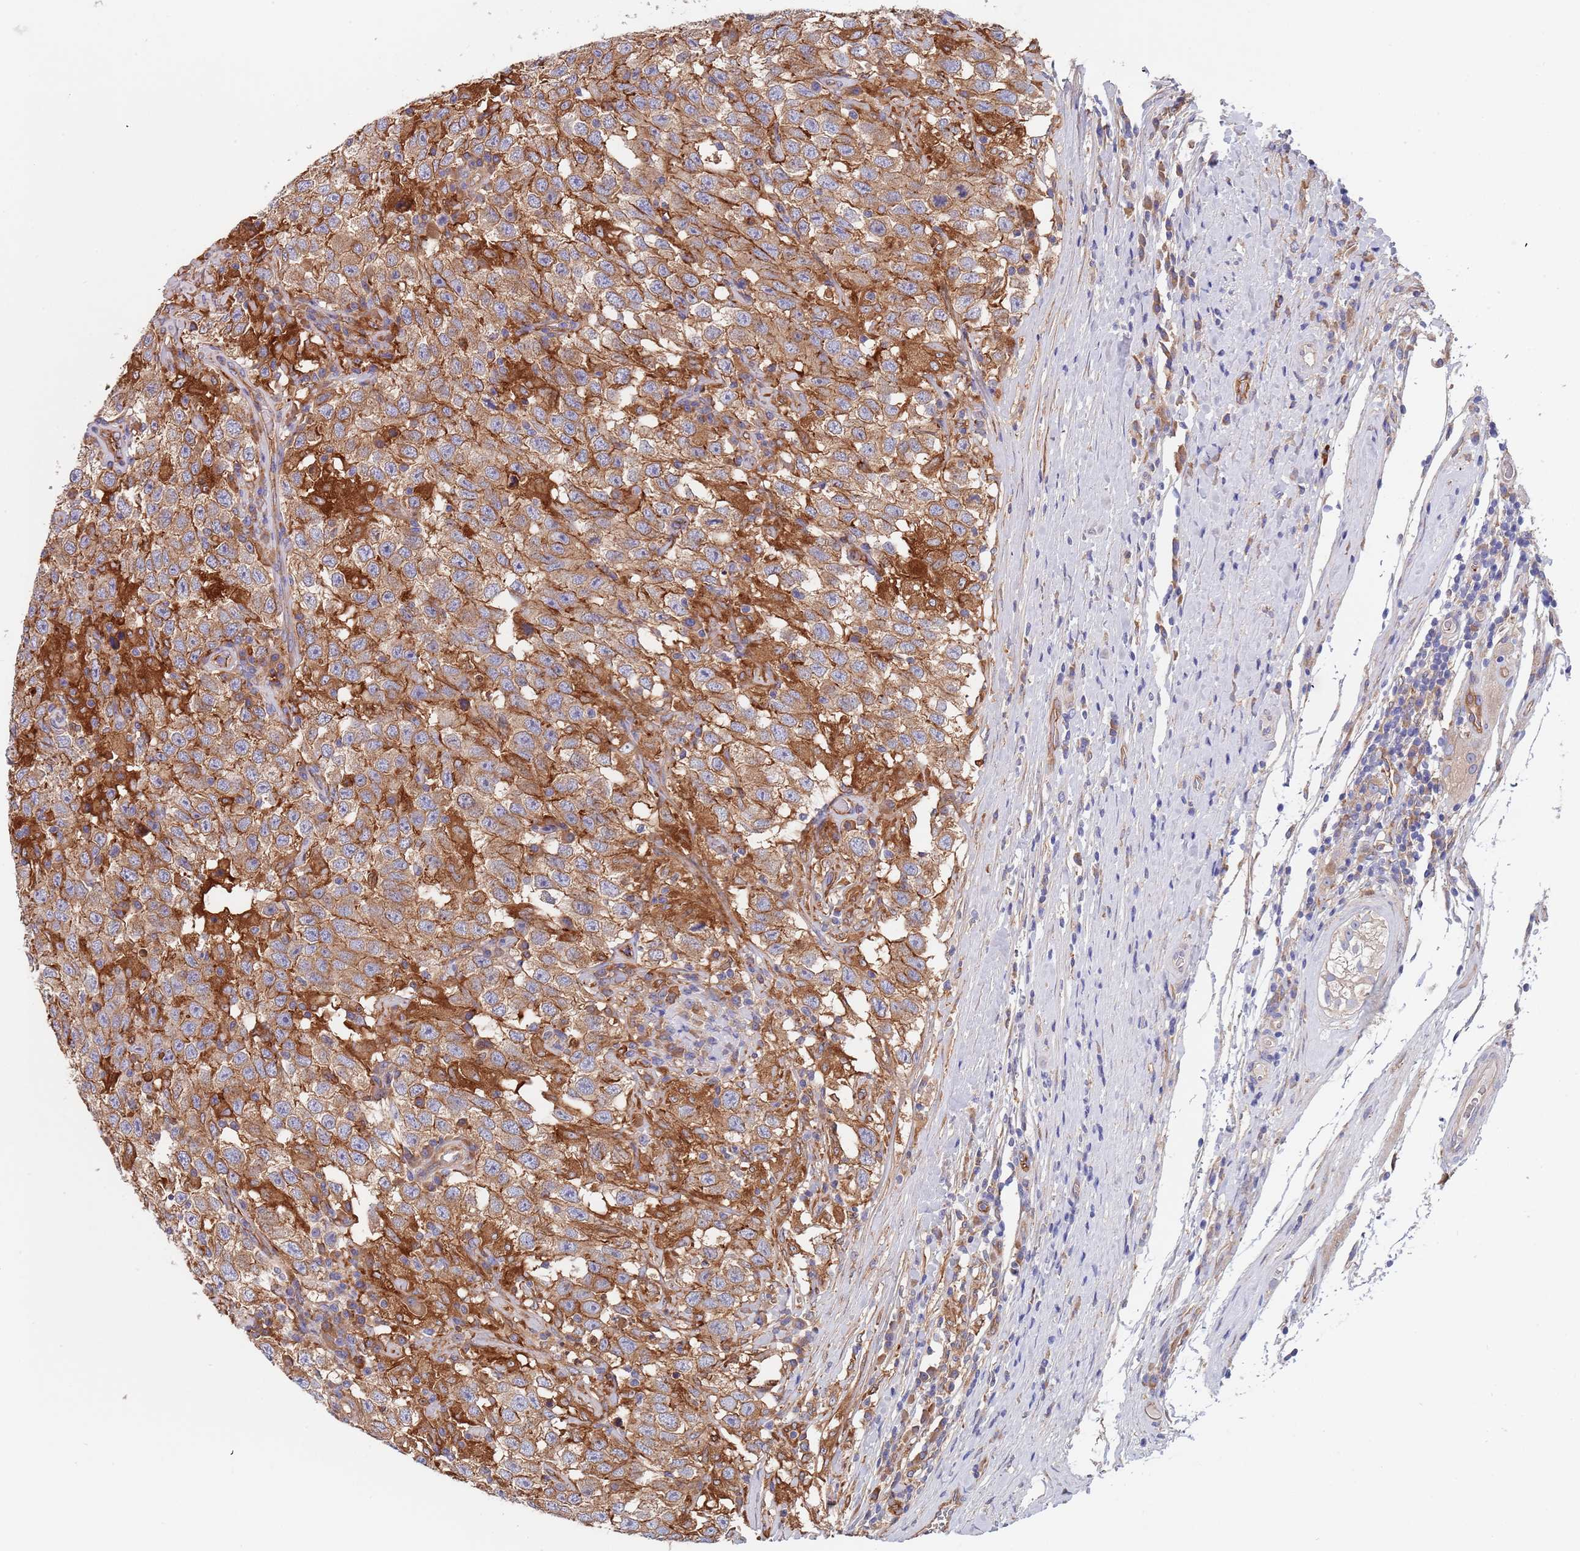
{"staining": {"intensity": "moderate", "quantity": ">75%", "location": "cytoplasmic/membranous"}, "tissue": "testis cancer", "cell_type": "Tumor cells", "image_type": "cancer", "snomed": [{"axis": "morphology", "description": "Seminoma, NOS"}, {"axis": "topography", "description": "Testis"}], "caption": "Testis seminoma was stained to show a protein in brown. There is medium levels of moderate cytoplasmic/membranous positivity in approximately >75% of tumor cells.", "gene": "DCUN1D3", "patient": {"sex": "male", "age": 41}}